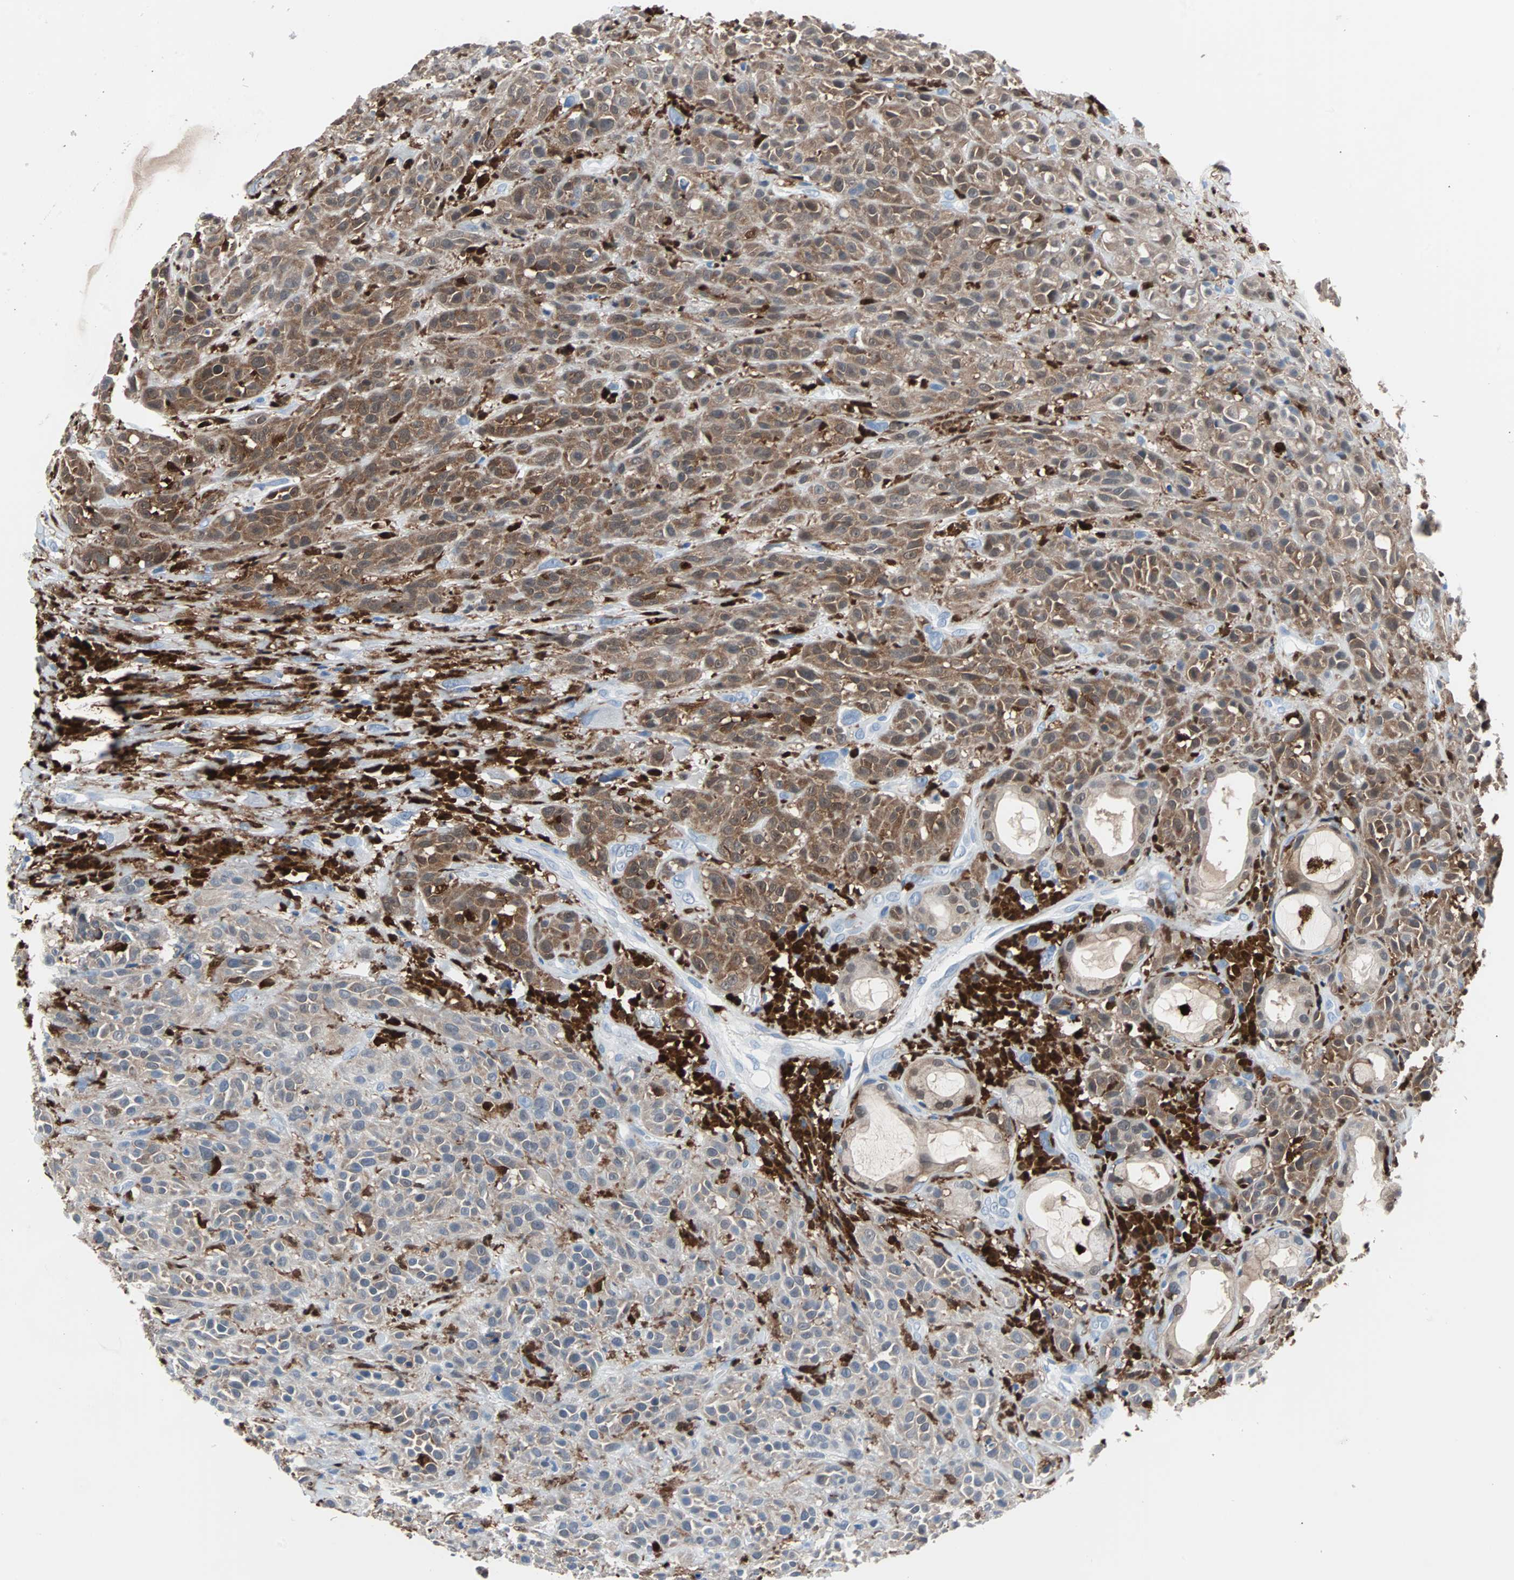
{"staining": {"intensity": "moderate", "quantity": "25%-75%", "location": "cytoplasmic/membranous"}, "tissue": "head and neck cancer", "cell_type": "Tumor cells", "image_type": "cancer", "snomed": [{"axis": "morphology", "description": "Squamous cell carcinoma, NOS"}, {"axis": "topography", "description": "Head-Neck"}], "caption": "The micrograph shows immunohistochemical staining of head and neck squamous cell carcinoma. There is moderate cytoplasmic/membranous staining is appreciated in about 25%-75% of tumor cells.", "gene": "SYK", "patient": {"sex": "male", "age": 62}}